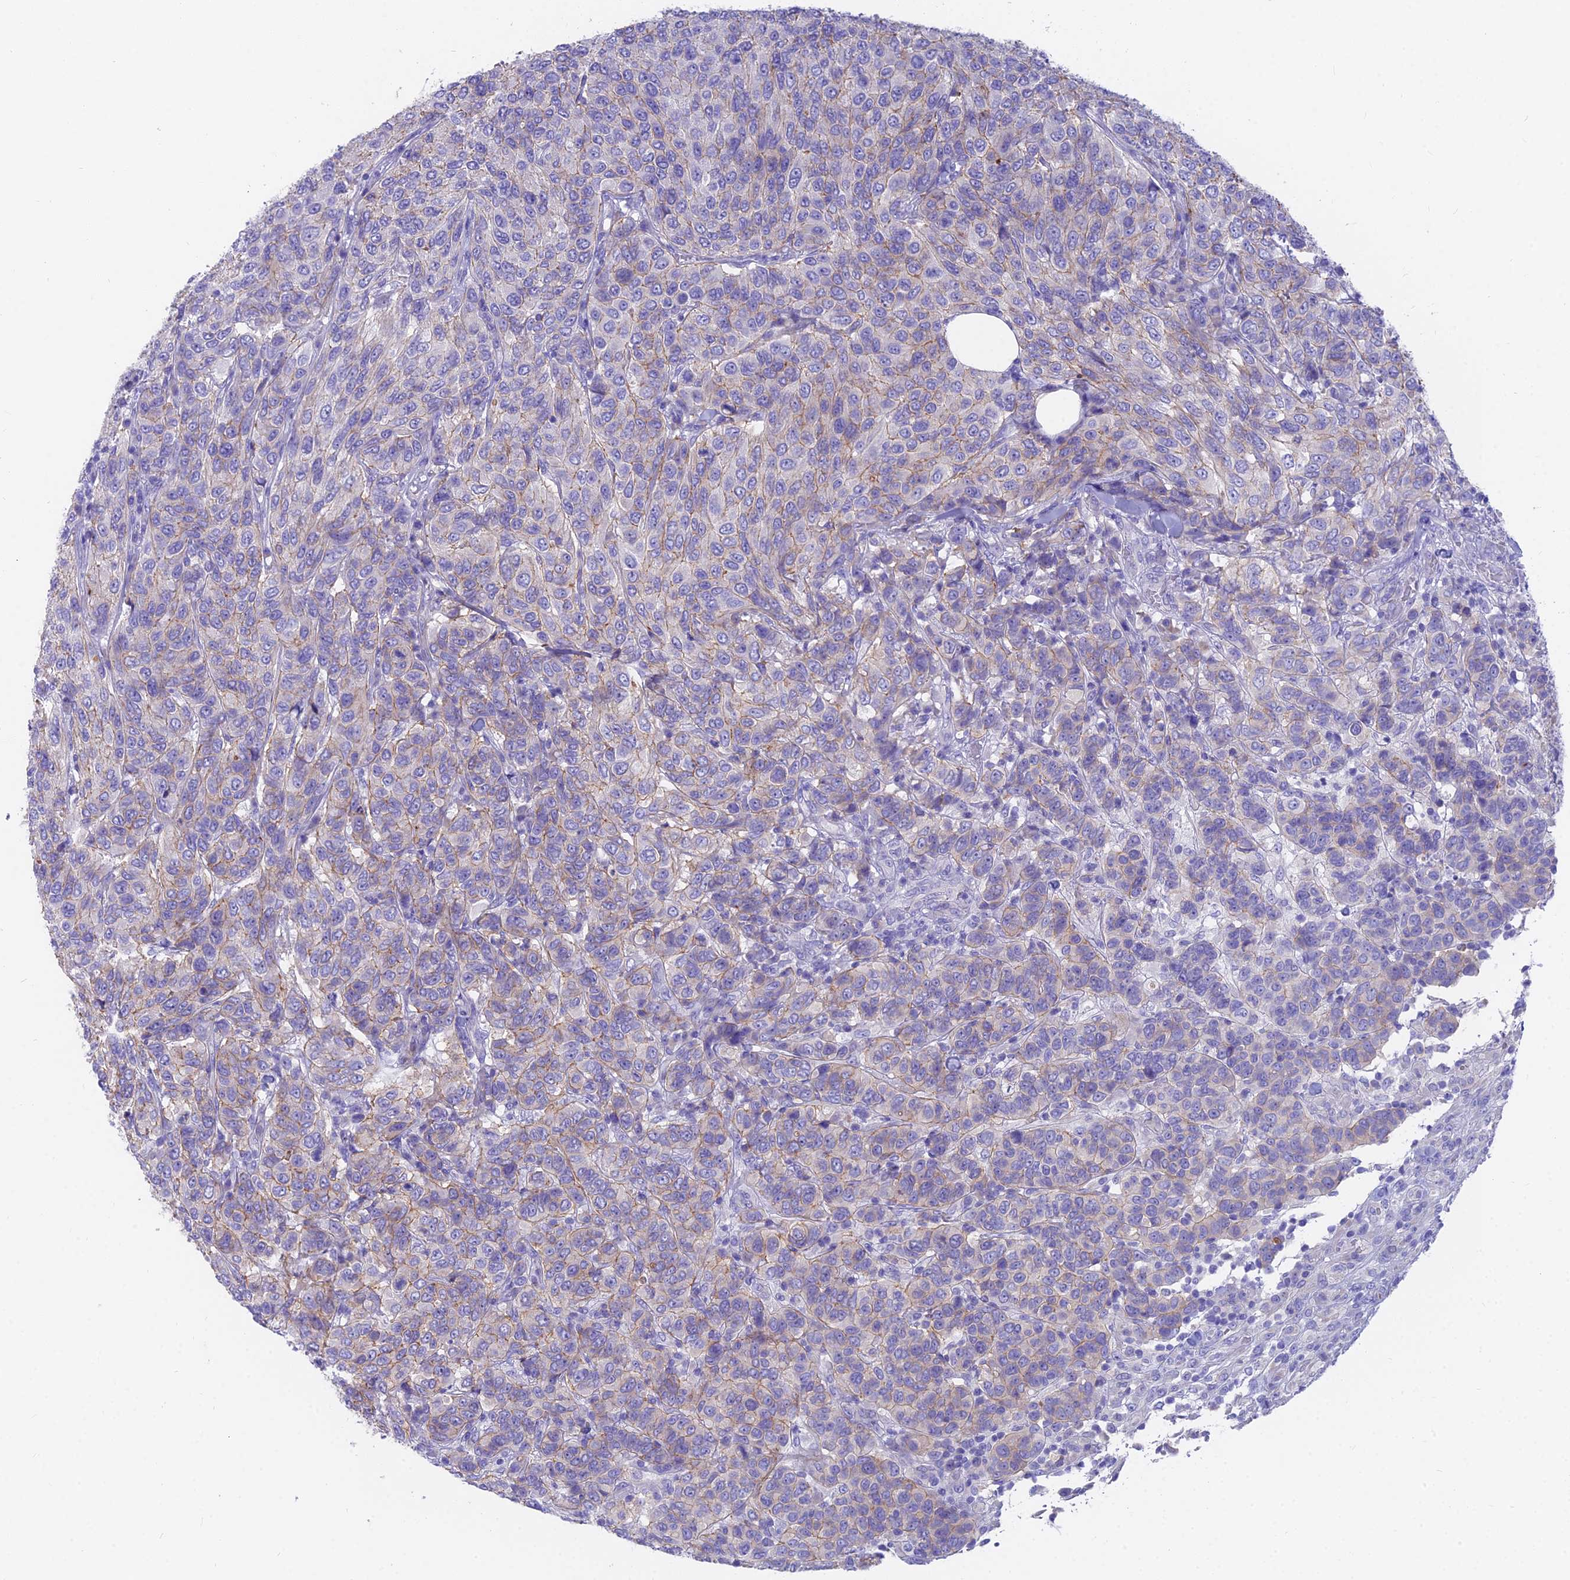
{"staining": {"intensity": "weak", "quantity": "<25%", "location": "cytoplasmic/membranous"}, "tissue": "breast cancer", "cell_type": "Tumor cells", "image_type": "cancer", "snomed": [{"axis": "morphology", "description": "Duct carcinoma"}, {"axis": "topography", "description": "Breast"}], "caption": "This is a histopathology image of immunohistochemistry staining of breast cancer, which shows no staining in tumor cells.", "gene": "FAM168B", "patient": {"sex": "female", "age": 55}}